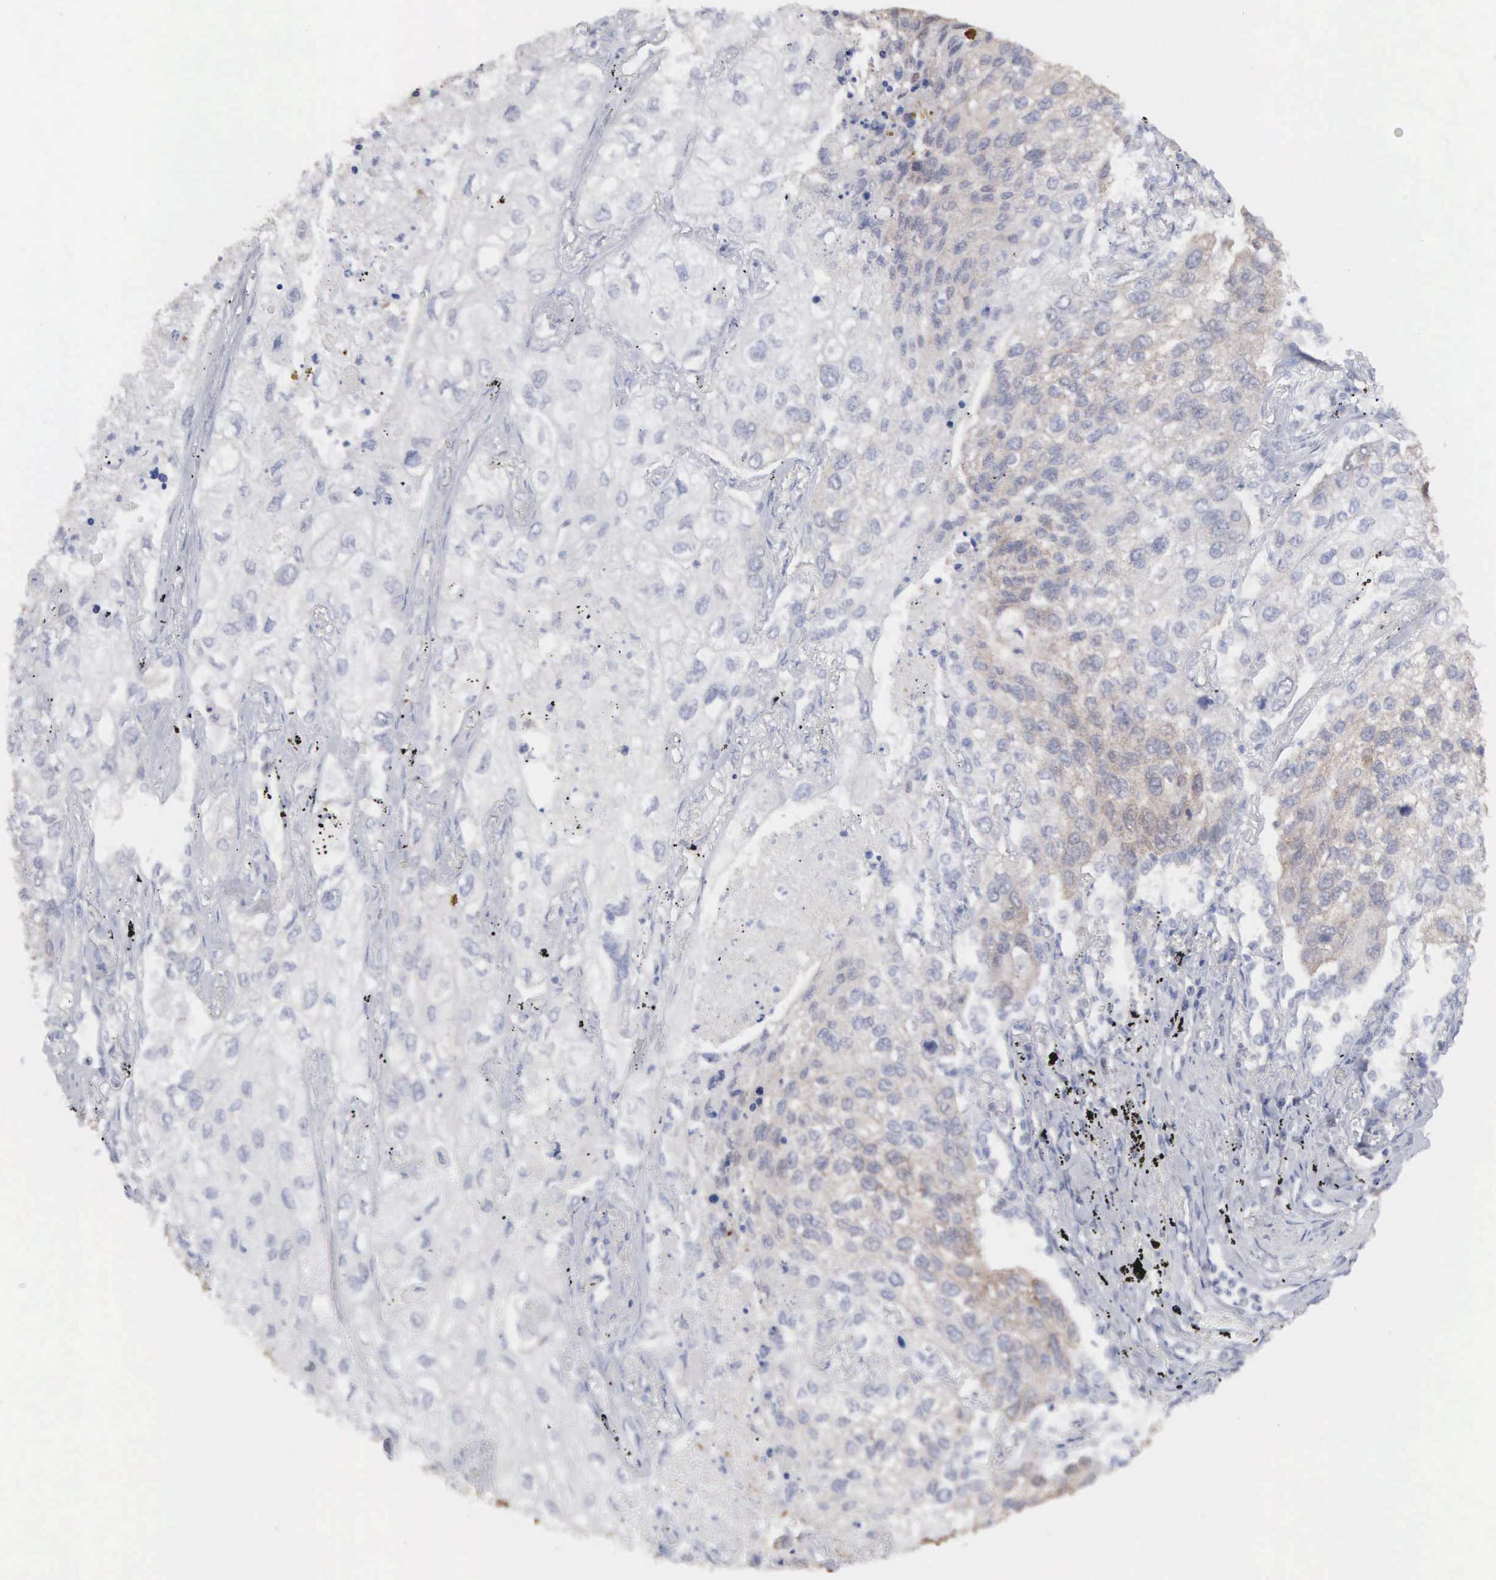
{"staining": {"intensity": "weak", "quantity": "25%-75%", "location": "cytoplasmic/membranous"}, "tissue": "lung cancer", "cell_type": "Tumor cells", "image_type": "cancer", "snomed": [{"axis": "morphology", "description": "Squamous cell carcinoma, NOS"}, {"axis": "topography", "description": "Lung"}], "caption": "An IHC histopathology image of neoplastic tissue is shown. Protein staining in brown highlights weak cytoplasmic/membranous positivity in lung squamous cell carcinoma within tumor cells.", "gene": "MTHFD1", "patient": {"sex": "male", "age": 75}}